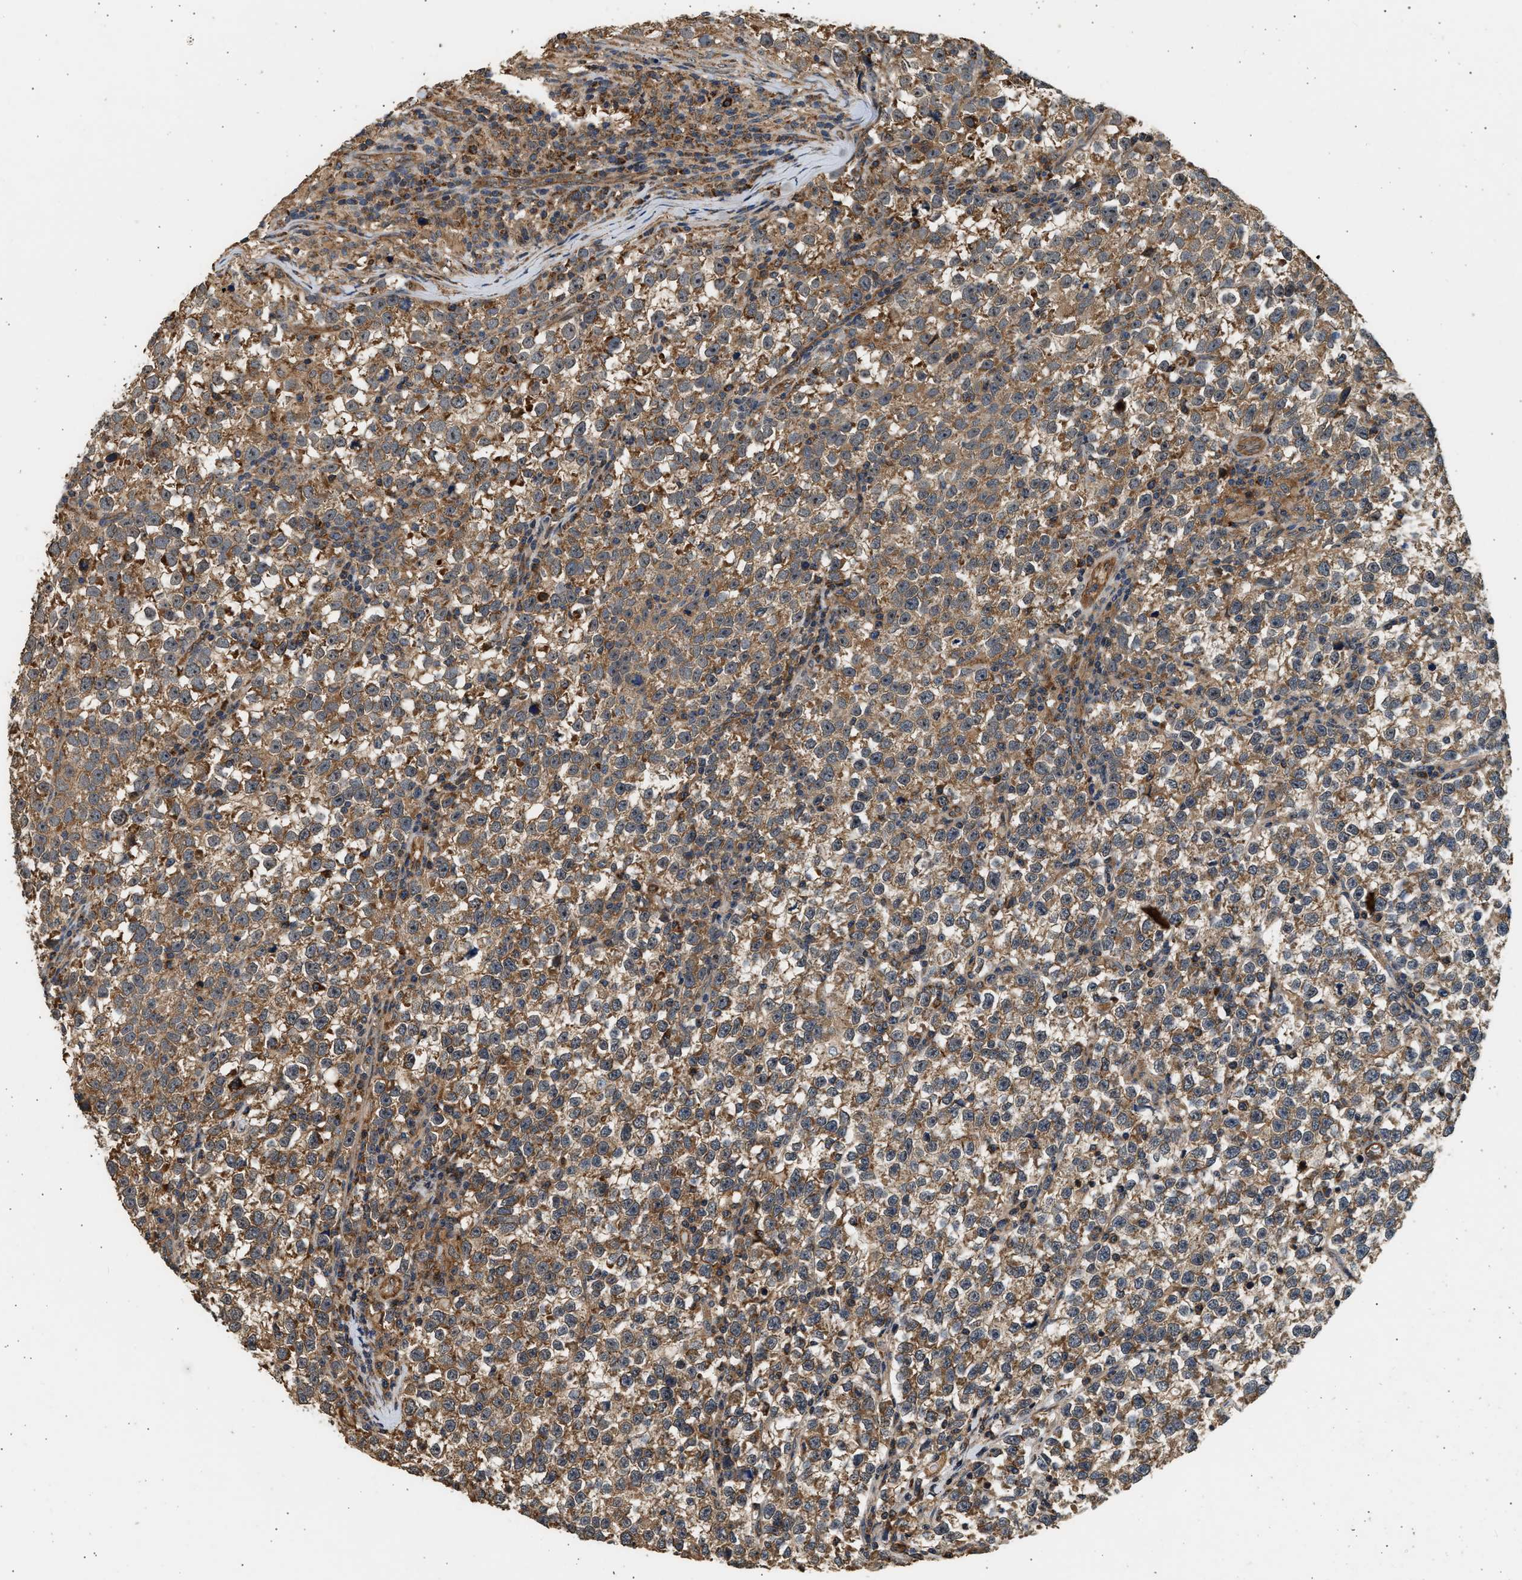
{"staining": {"intensity": "moderate", "quantity": ">75%", "location": "cytoplasmic/membranous"}, "tissue": "testis cancer", "cell_type": "Tumor cells", "image_type": "cancer", "snomed": [{"axis": "morphology", "description": "Normal tissue, NOS"}, {"axis": "morphology", "description": "Seminoma, NOS"}, {"axis": "topography", "description": "Testis"}], "caption": "Immunohistochemistry photomicrograph of seminoma (testis) stained for a protein (brown), which demonstrates medium levels of moderate cytoplasmic/membranous expression in about >75% of tumor cells.", "gene": "DUSP14", "patient": {"sex": "male", "age": 43}}